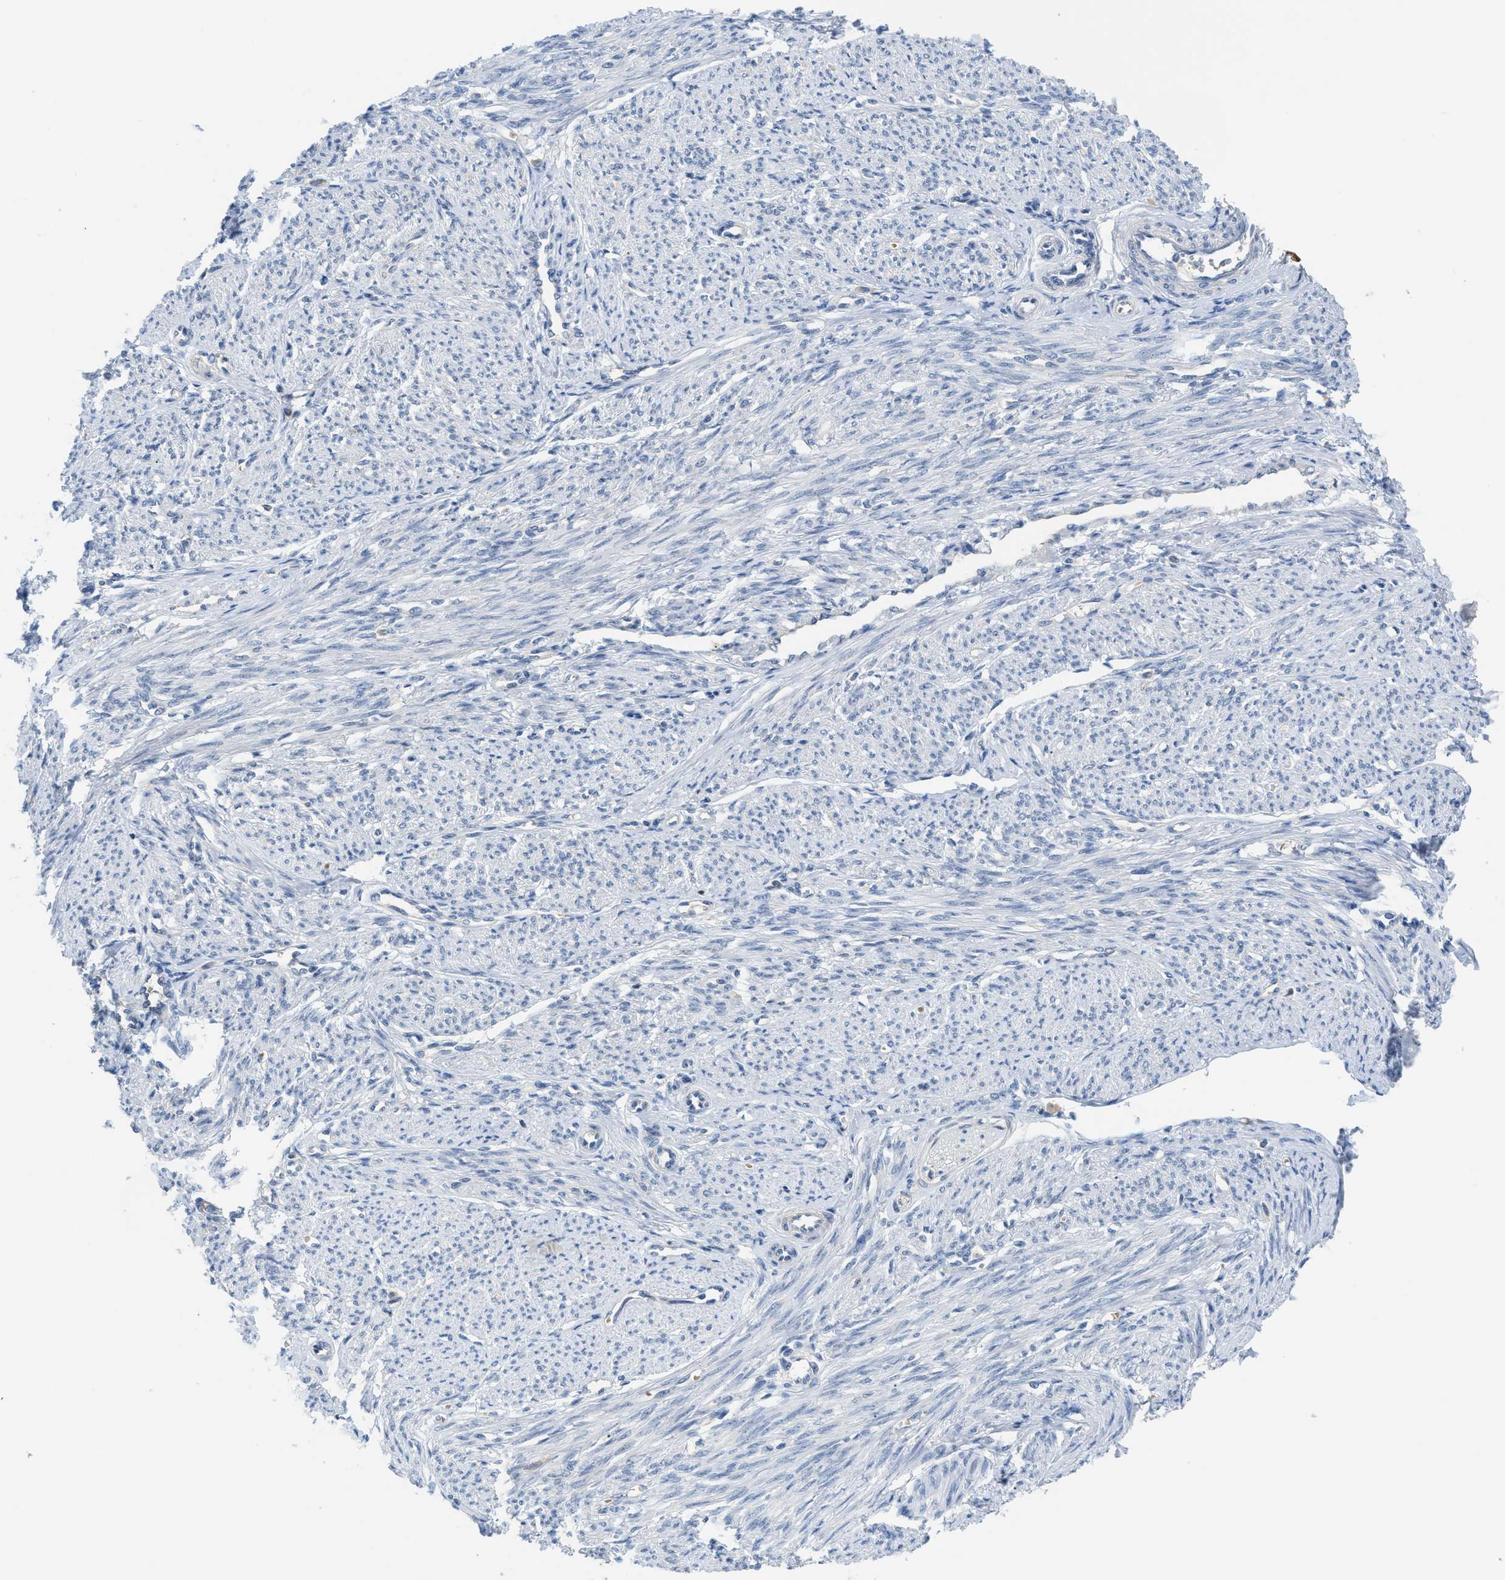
{"staining": {"intensity": "negative", "quantity": "none", "location": "none"}, "tissue": "smooth muscle", "cell_type": "Smooth muscle cells", "image_type": "normal", "snomed": [{"axis": "morphology", "description": "Normal tissue, NOS"}, {"axis": "topography", "description": "Smooth muscle"}], "caption": "Histopathology image shows no protein staining in smooth muscle cells of benign smooth muscle.", "gene": "PSAT1", "patient": {"sex": "female", "age": 65}}